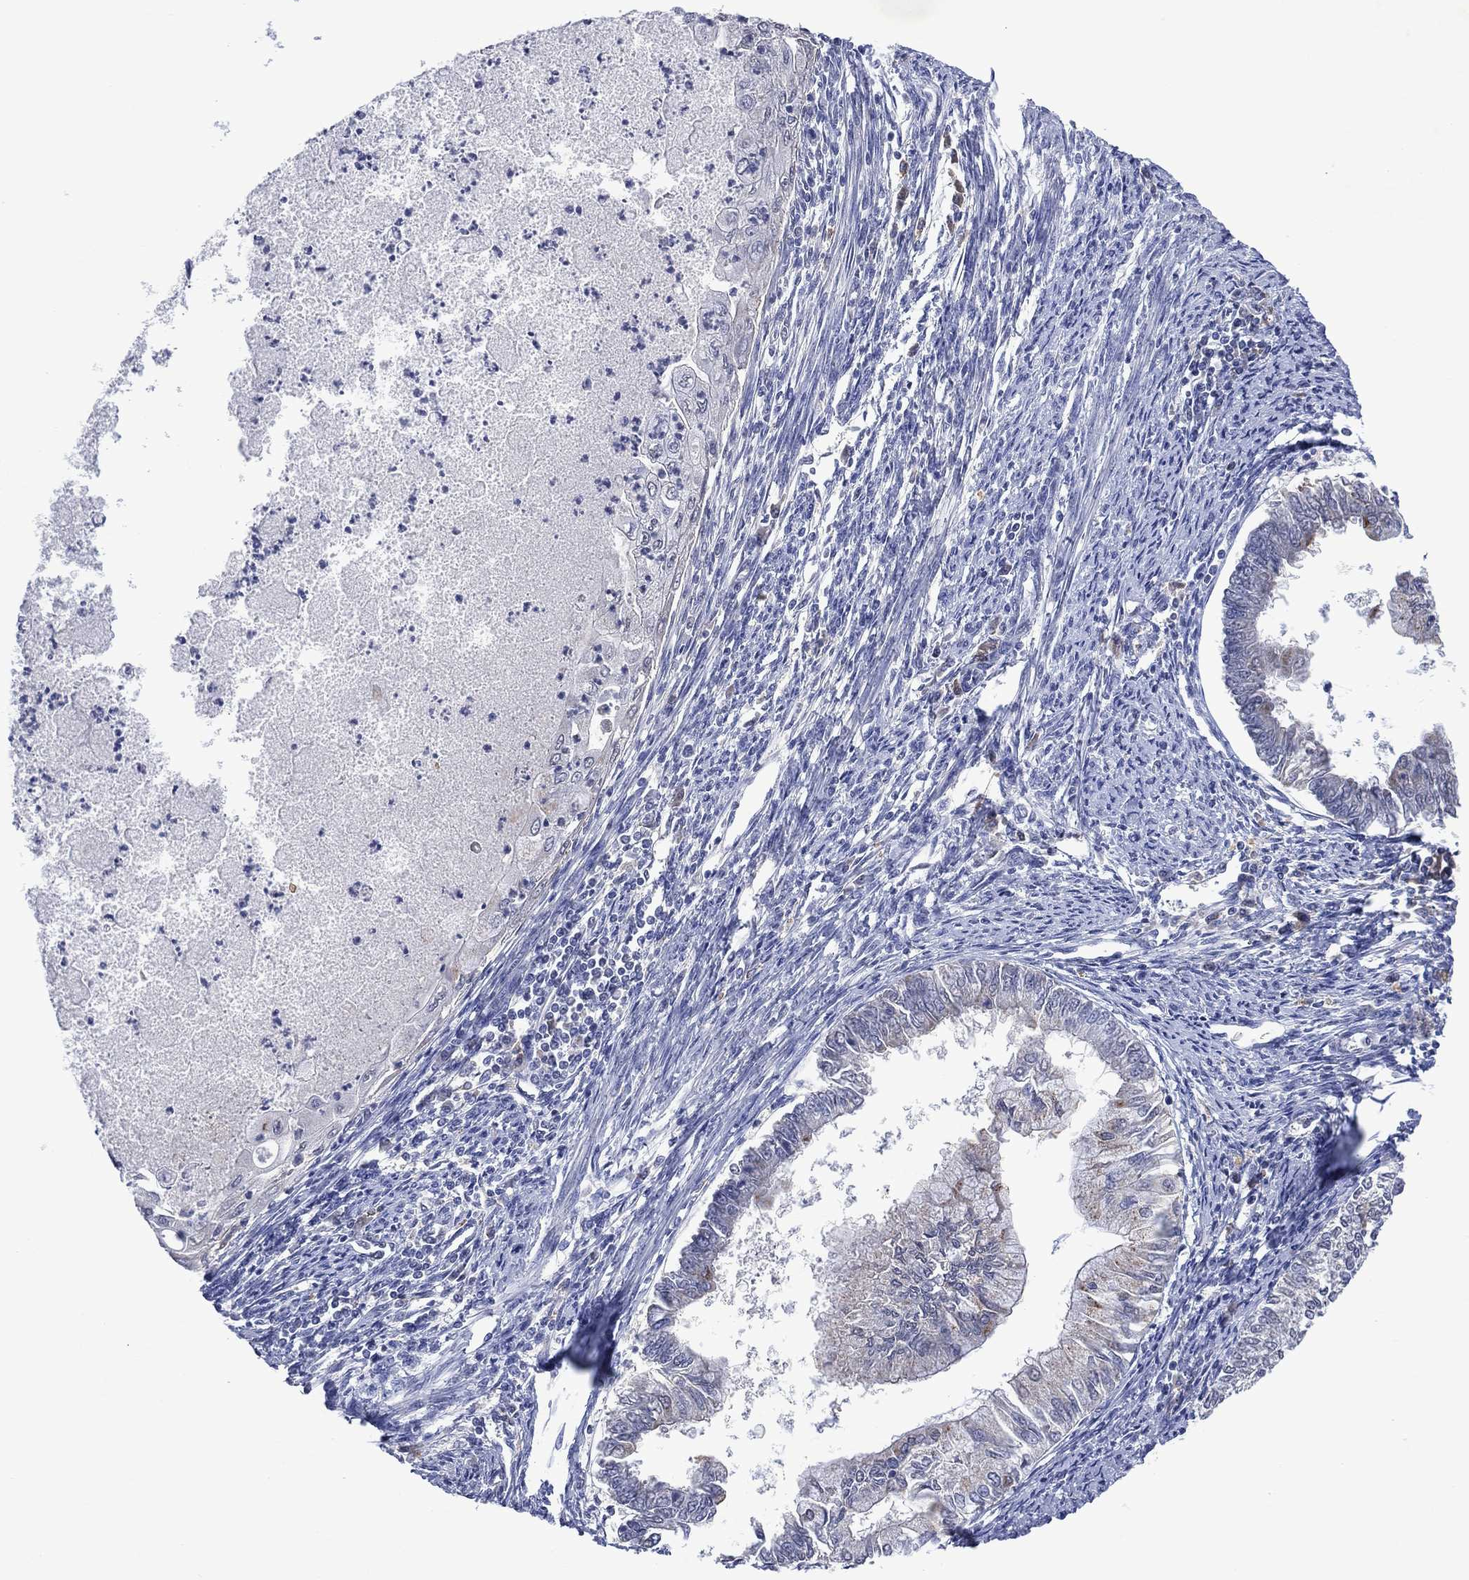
{"staining": {"intensity": "negative", "quantity": "none", "location": "none"}, "tissue": "endometrial cancer", "cell_type": "Tumor cells", "image_type": "cancer", "snomed": [{"axis": "morphology", "description": "Adenocarcinoma, NOS"}, {"axis": "topography", "description": "Endometrium"}], "caption": "Human endometrial adenocarcinoma stained for a protein using IHC displays no staining in tumor cells.", "gene": "ASB10", "patient": {"sex": "female", "age": 59}}